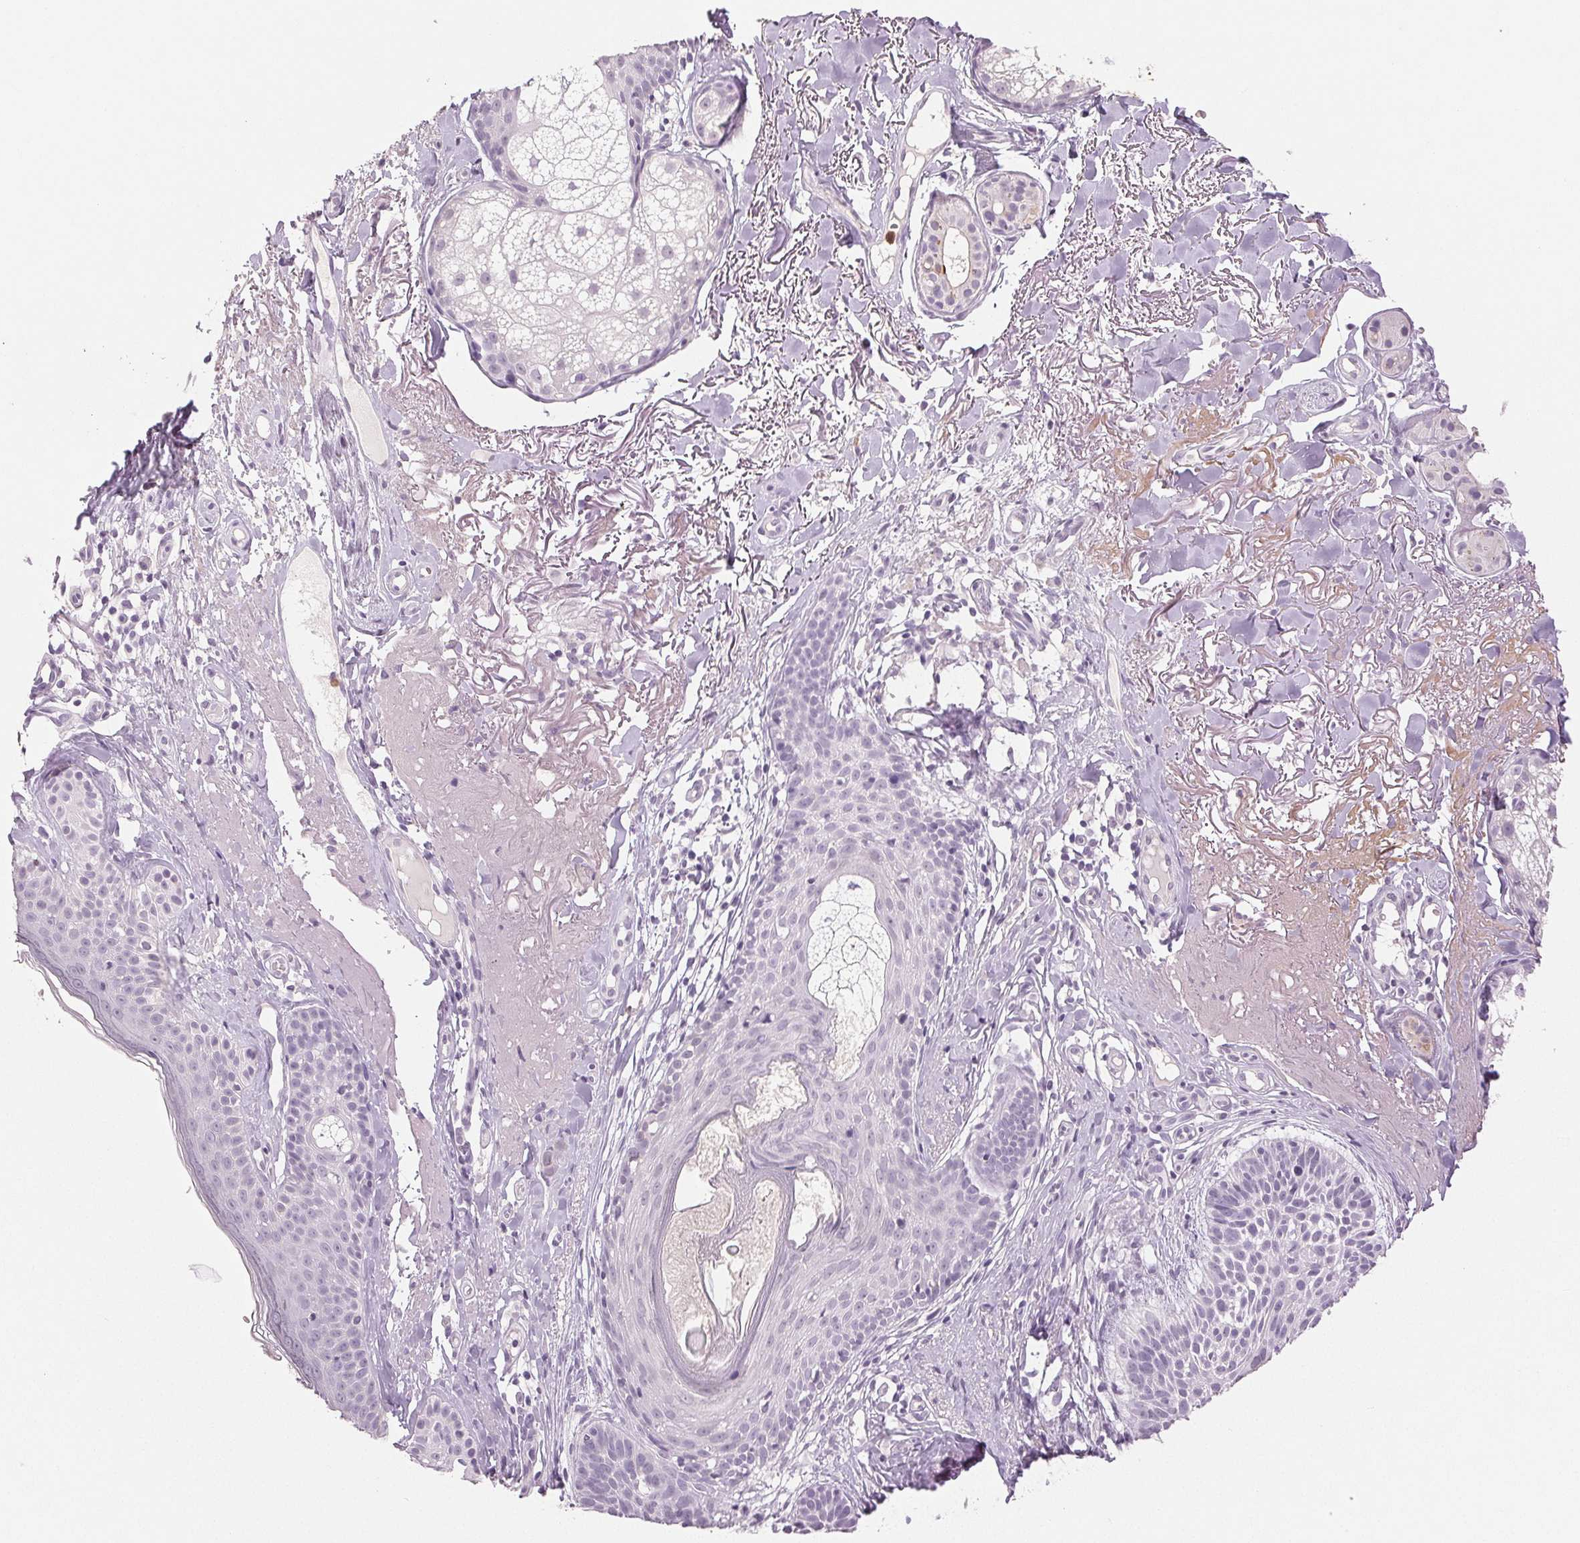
{"staining": {"intensity": "negative", "quantity": "none", "location": "none"}, "tissue": "skin cancer", "cell_type": "Tumor cells", "image_type": "cancer", "snomed": [{"axis": "morphology", "description": "Basal cell carcinoma"}, {"axis": "topography", "description": "Skin"}], "caption": "This micrograph is of skin basal cell carcinoma stained with immunohistochemistry (IHC) to label a protein in brown with the nuclei are counter-stained blue. There is no expression in tumor cells.", "gene": "LTF", "patient": {"sex": "male", "age": 78}}